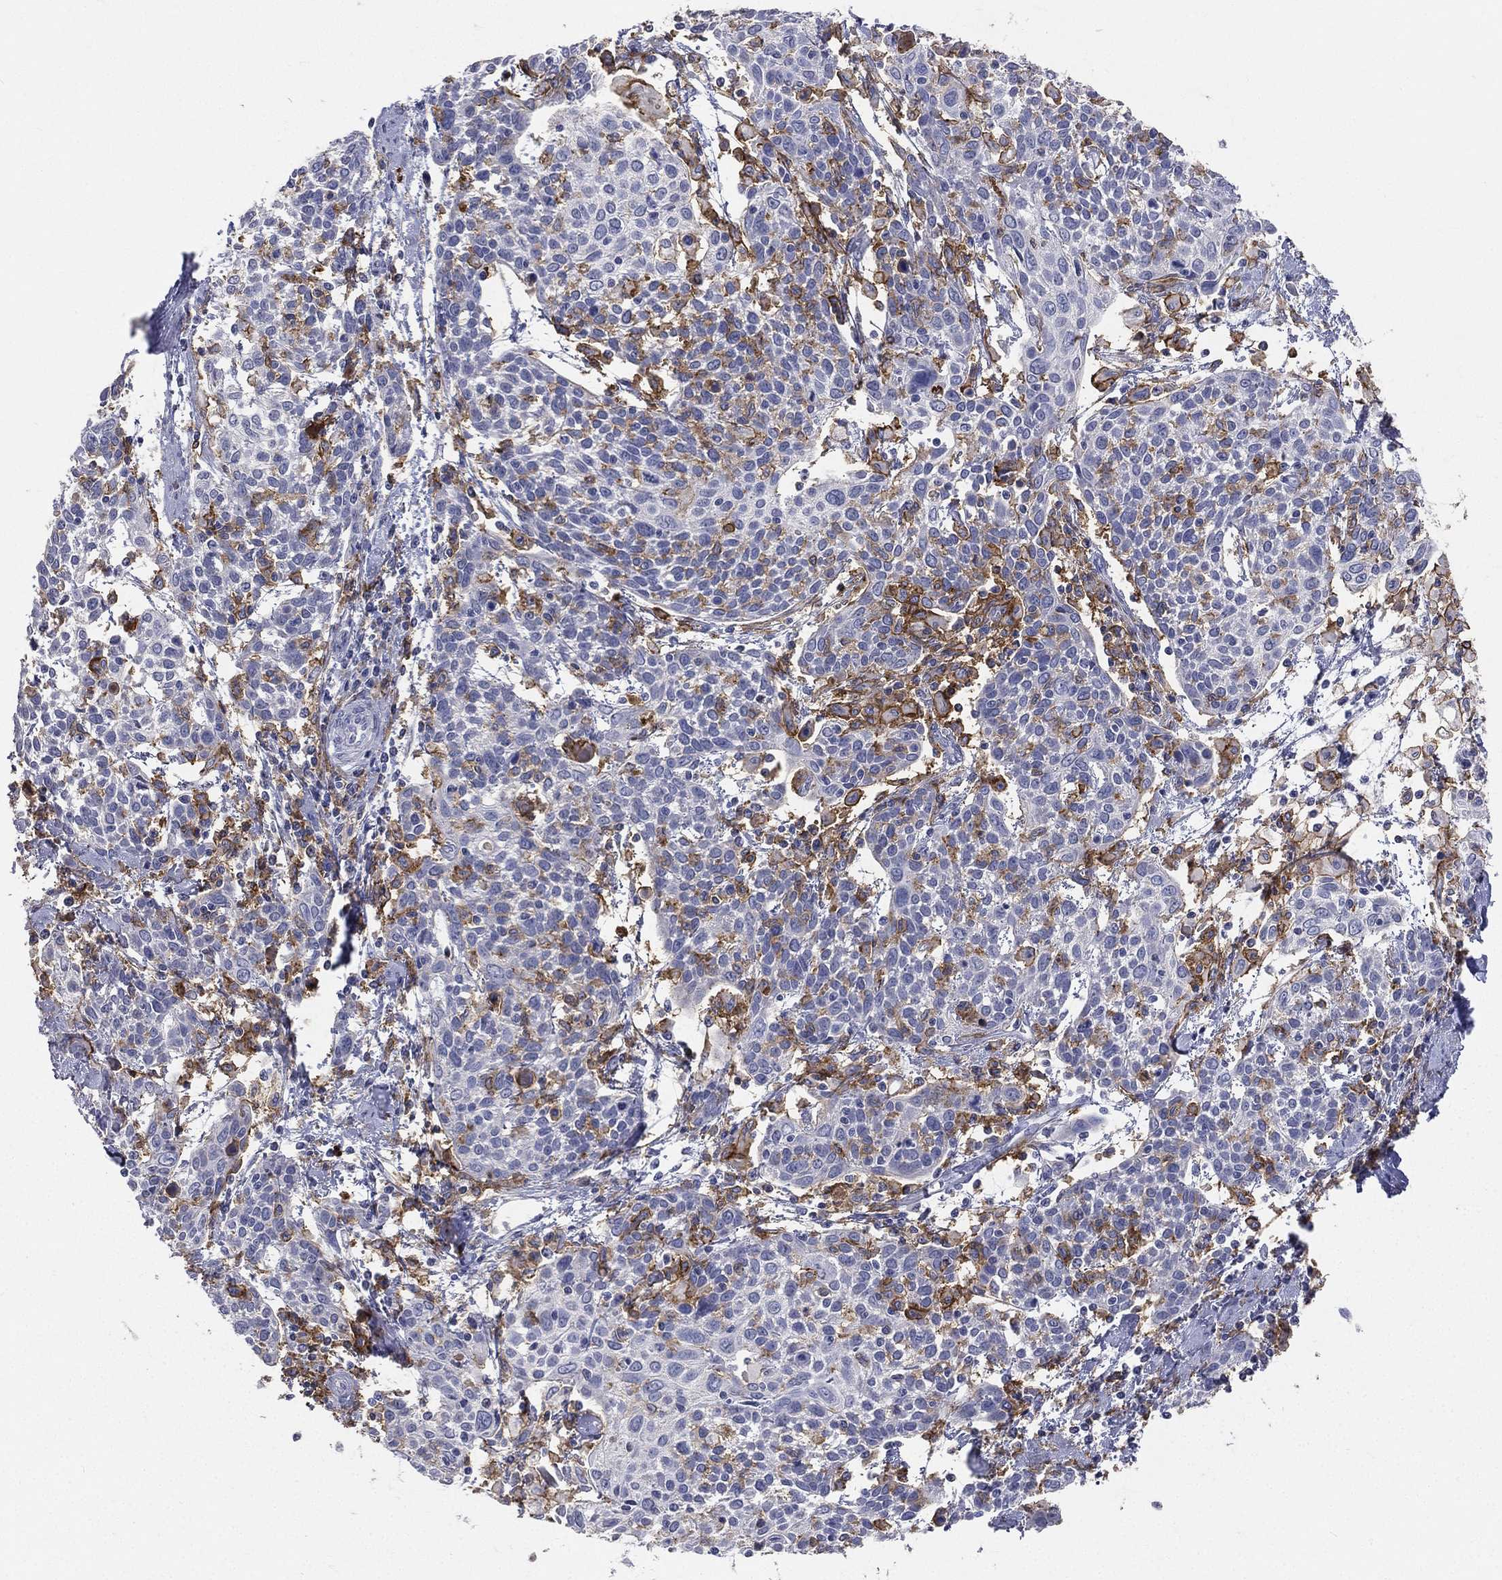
{"staining": {"intensity": "negative", "quantity": "none", "location": "none"}, "tissue": "cervical cancer", "cell_type": "Tumor cells", "image_type": "cancer", "snomed": [{"axis": "morphology", "description": "Squamous cell carcinoma, NOS"}, {"axis": "topography", "description": "Cervix"}], "caption": "DAB immunohistochemical staining of cervical cancer reveals no significant staining in tumor cells.", "gene": "CD33", "patient": {"sex": "female", "age": 61}}